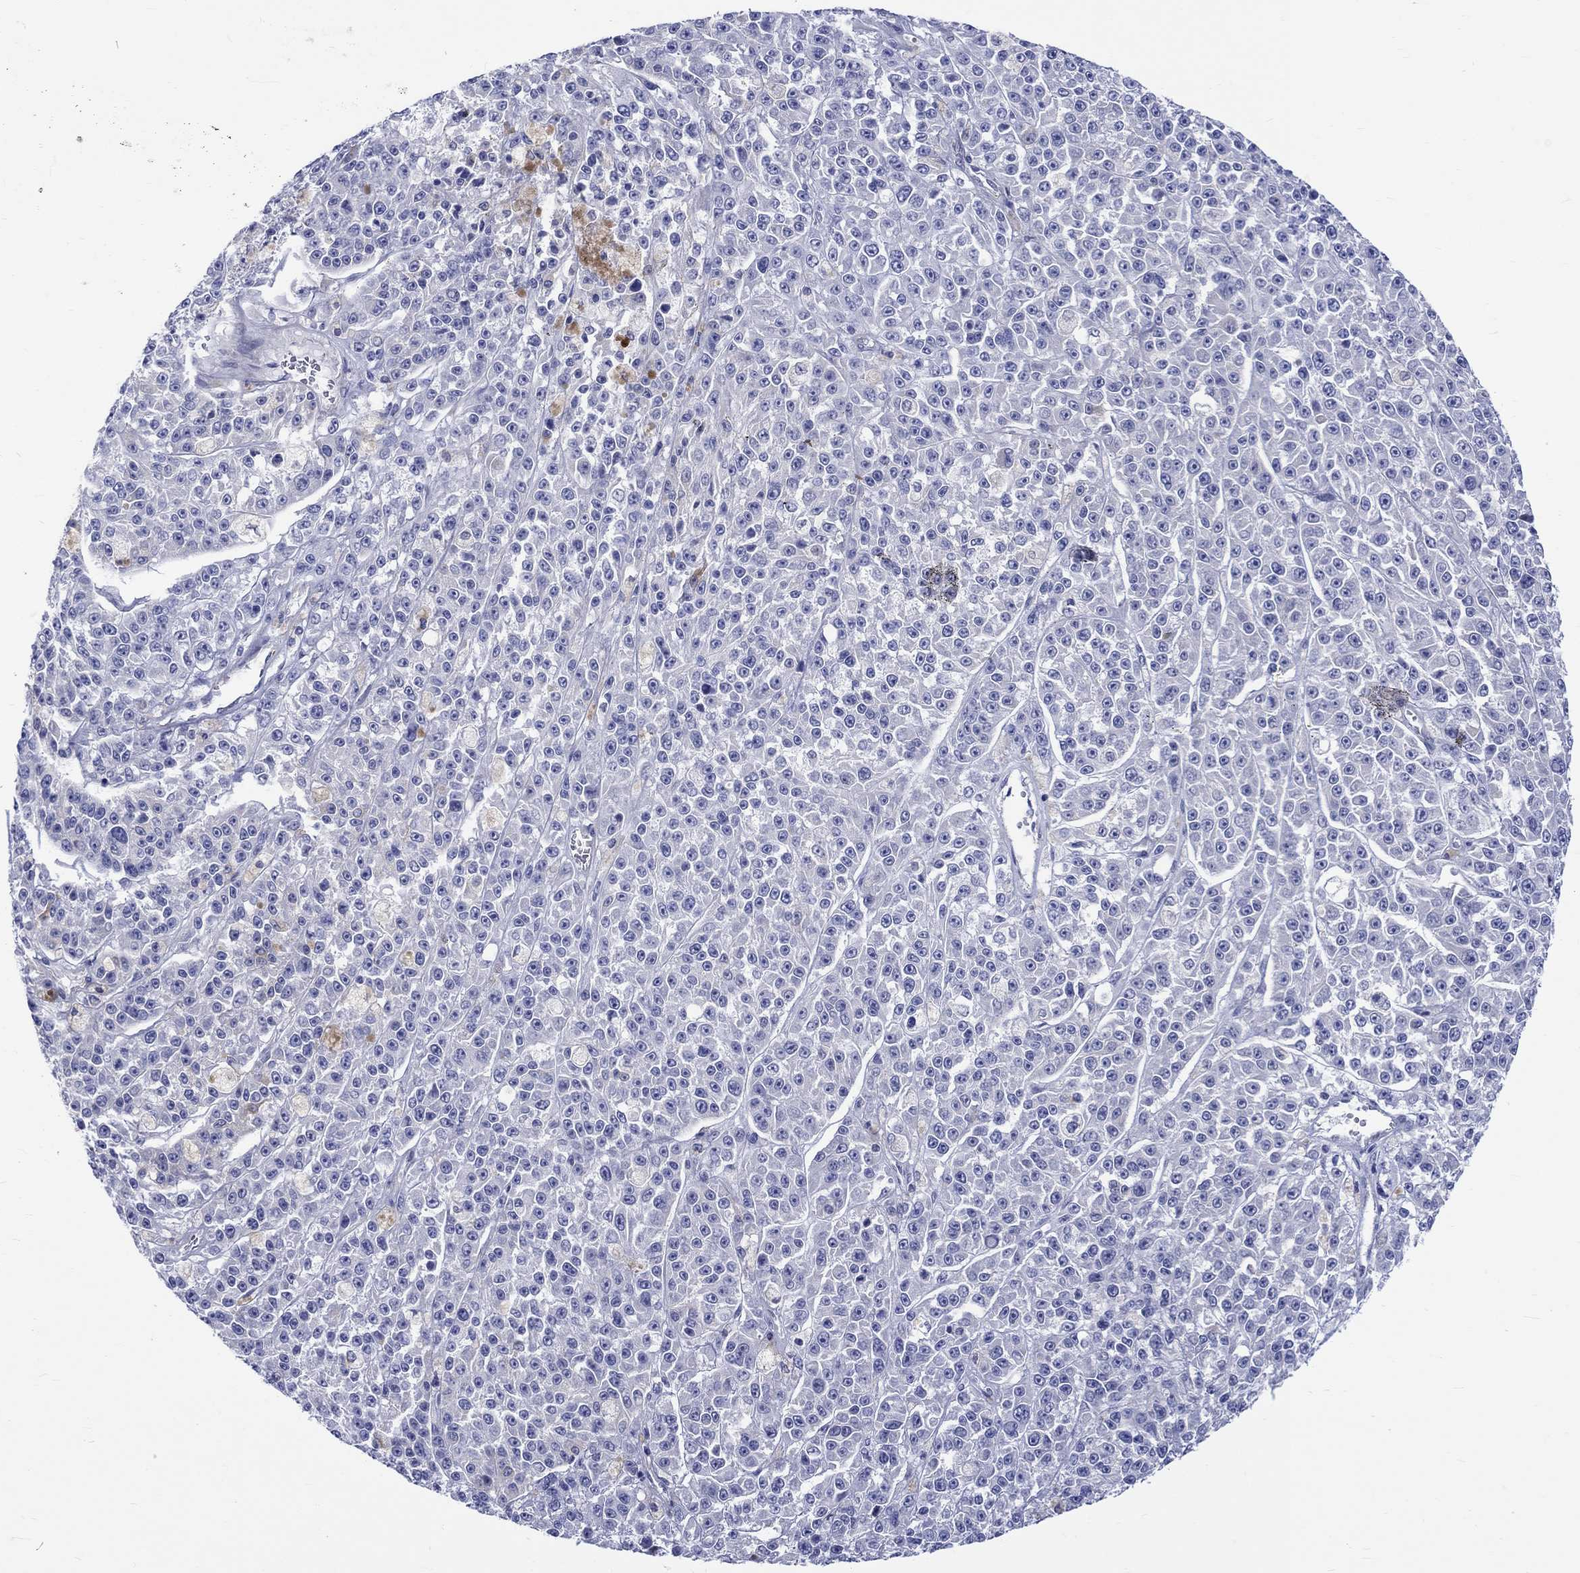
{"staining": {"intensity": "negative", "quantity": "none", "location": "none"}, "tissue": "melanoma", "cell_type": "Tumor cells", "image_type": "cancer", "snomed": [{"axis": "morphology", "description": "Malignant melanoma, NOS"}, {"axis": "topography", "description": "Skin"}], "caption": "This is an IHC micrograph of melanoma. There is no staining in tumor cells.", "gene": "SH2D7", "patient": {"sex": "female", "age": 58}}